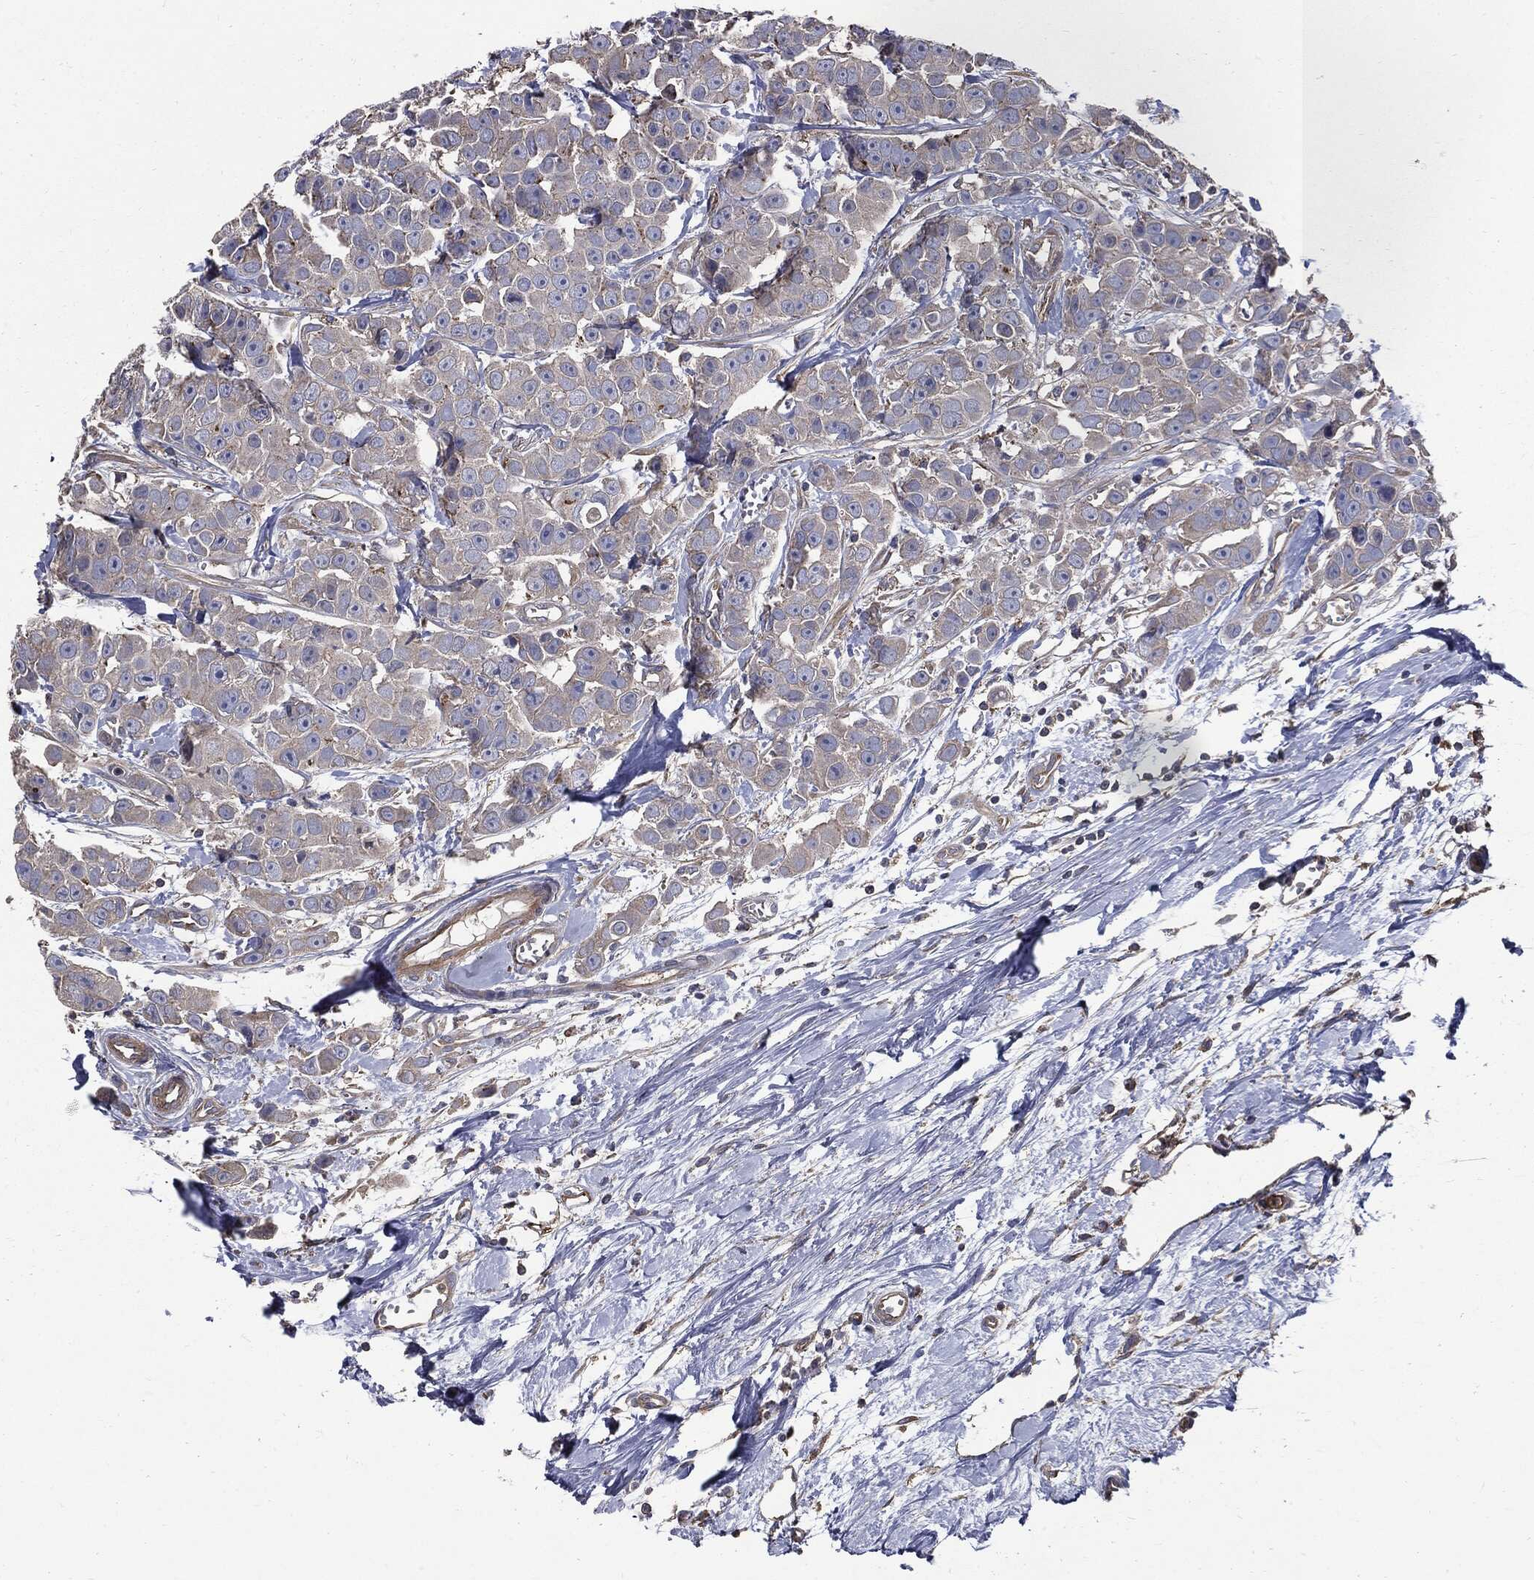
{"staining": {"intensity": "negative", "quantity": "none", "location": "none"}, "tissue": "breast cancer", "cell_type": "Tumor cells", "image_type": "cancer", "snomed": [{"axis": "morphology", "description": "Duct carcinoma"}, {"axis": "topography", "description": "Breast"}], "caption": "This photomicrograph is of breast invasive ductal carcinoma stained with immunohistochemistry (IHC) to label a protein in brown with the nuclei are counter-stained blue. There is no positivity in tumor cells.", "gene": "PDCD6IP", "patient": {"sex": "female", "age": 35}}